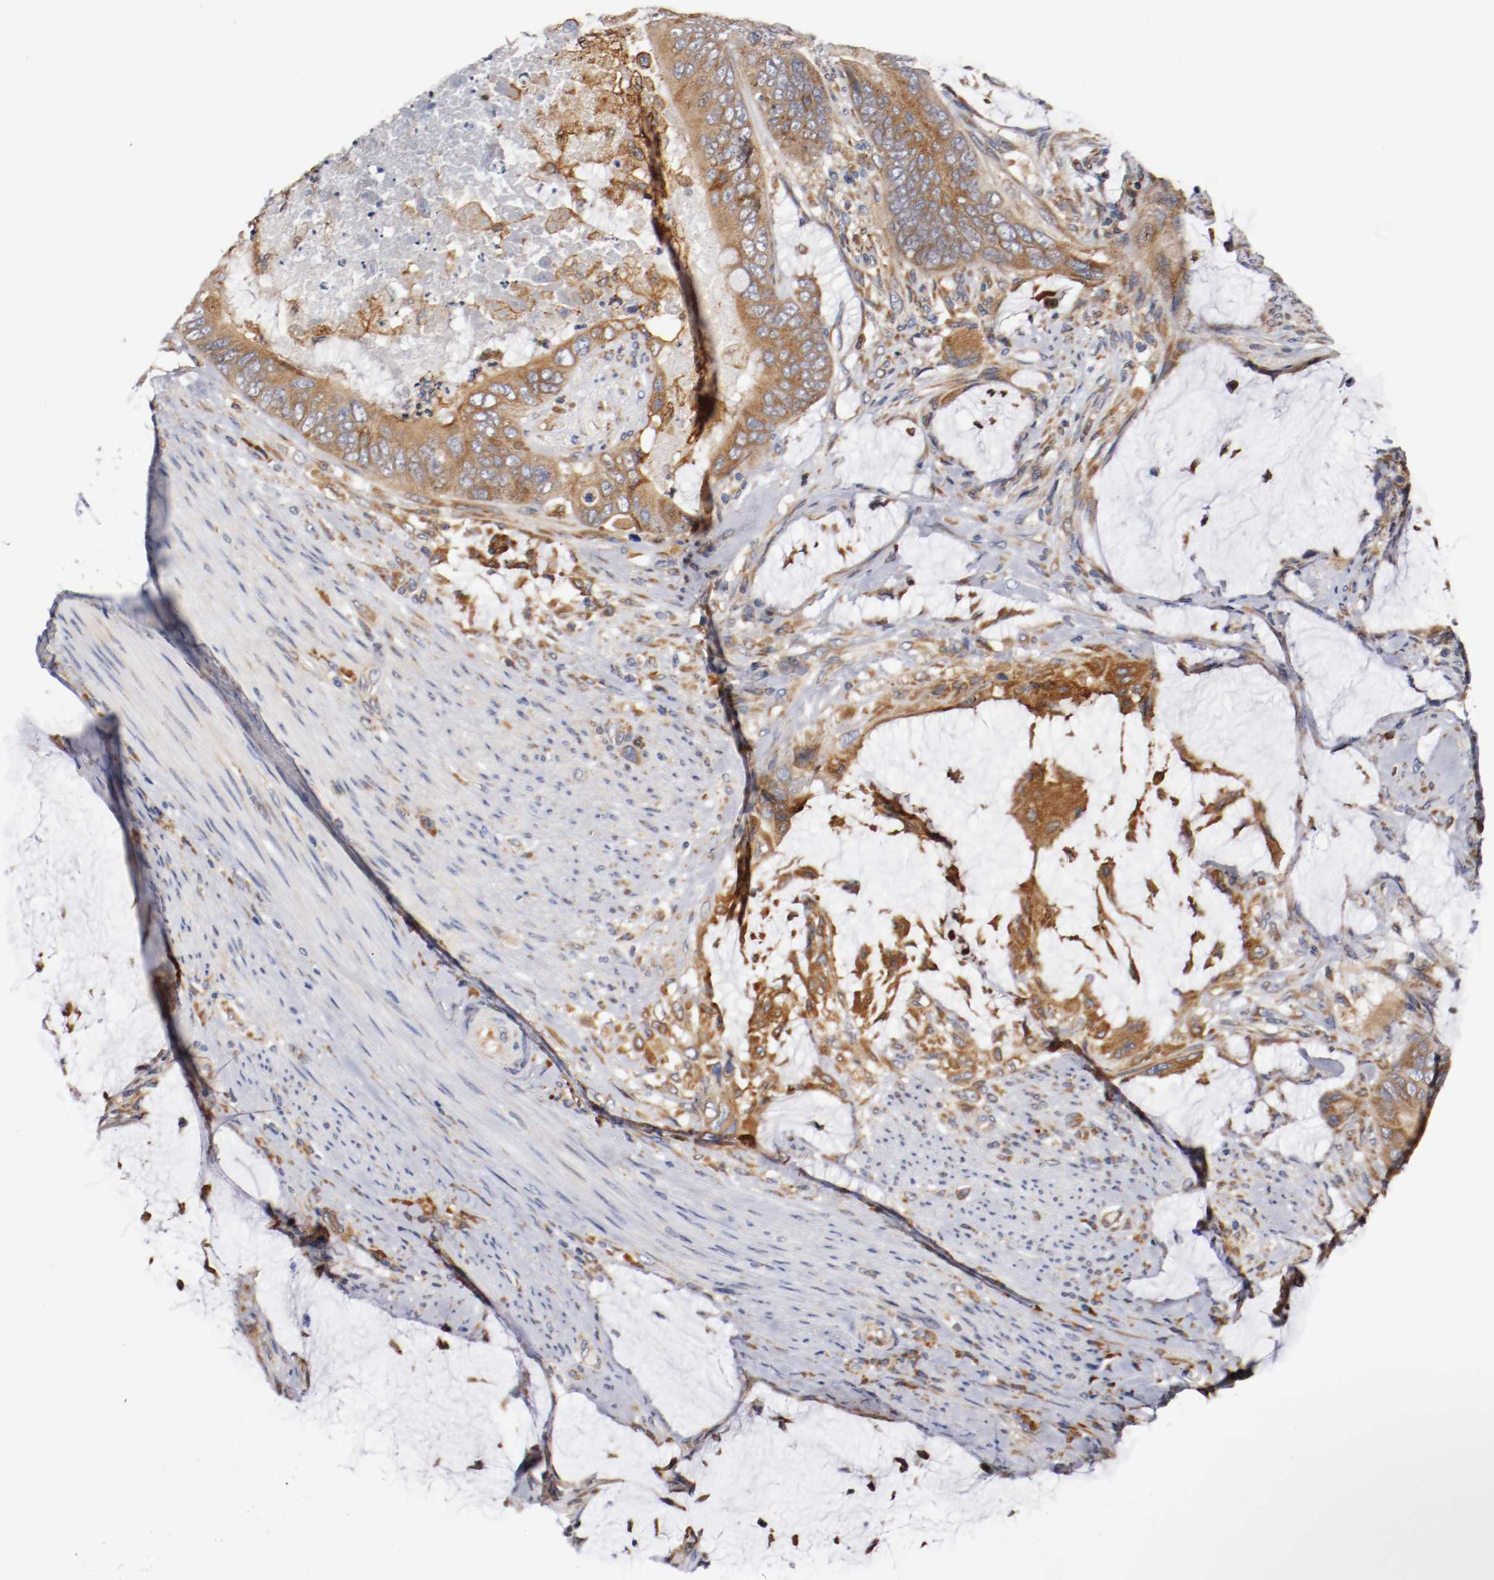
{"staining": {"intensity": "moderate", "quantity": ">75%", "location": "cytoplasmic/membranous"}, "tissue": "colorectal cancer", "cell_type": "Tumor cells", "image_type": "cancer", "snomed": [{"axis": "morphology", "description": "Adenocarcinoma, NOS"}, {"axis": "topography", "description": "Rectum"}], "caption": "Immunohistochemistry (IHC) (DAB) staining of colorectal cancer (adenocarcinoma) exhibits moderate cytoplasmic/membranous protein positivity in about >75% of tumor cells. Immunohistochemistry (IHC) stains the protein of interest in brown and the nuclei are stained blue.", "gene": "TNFSF13", "patient": {"sex": "female", "age": 77}}